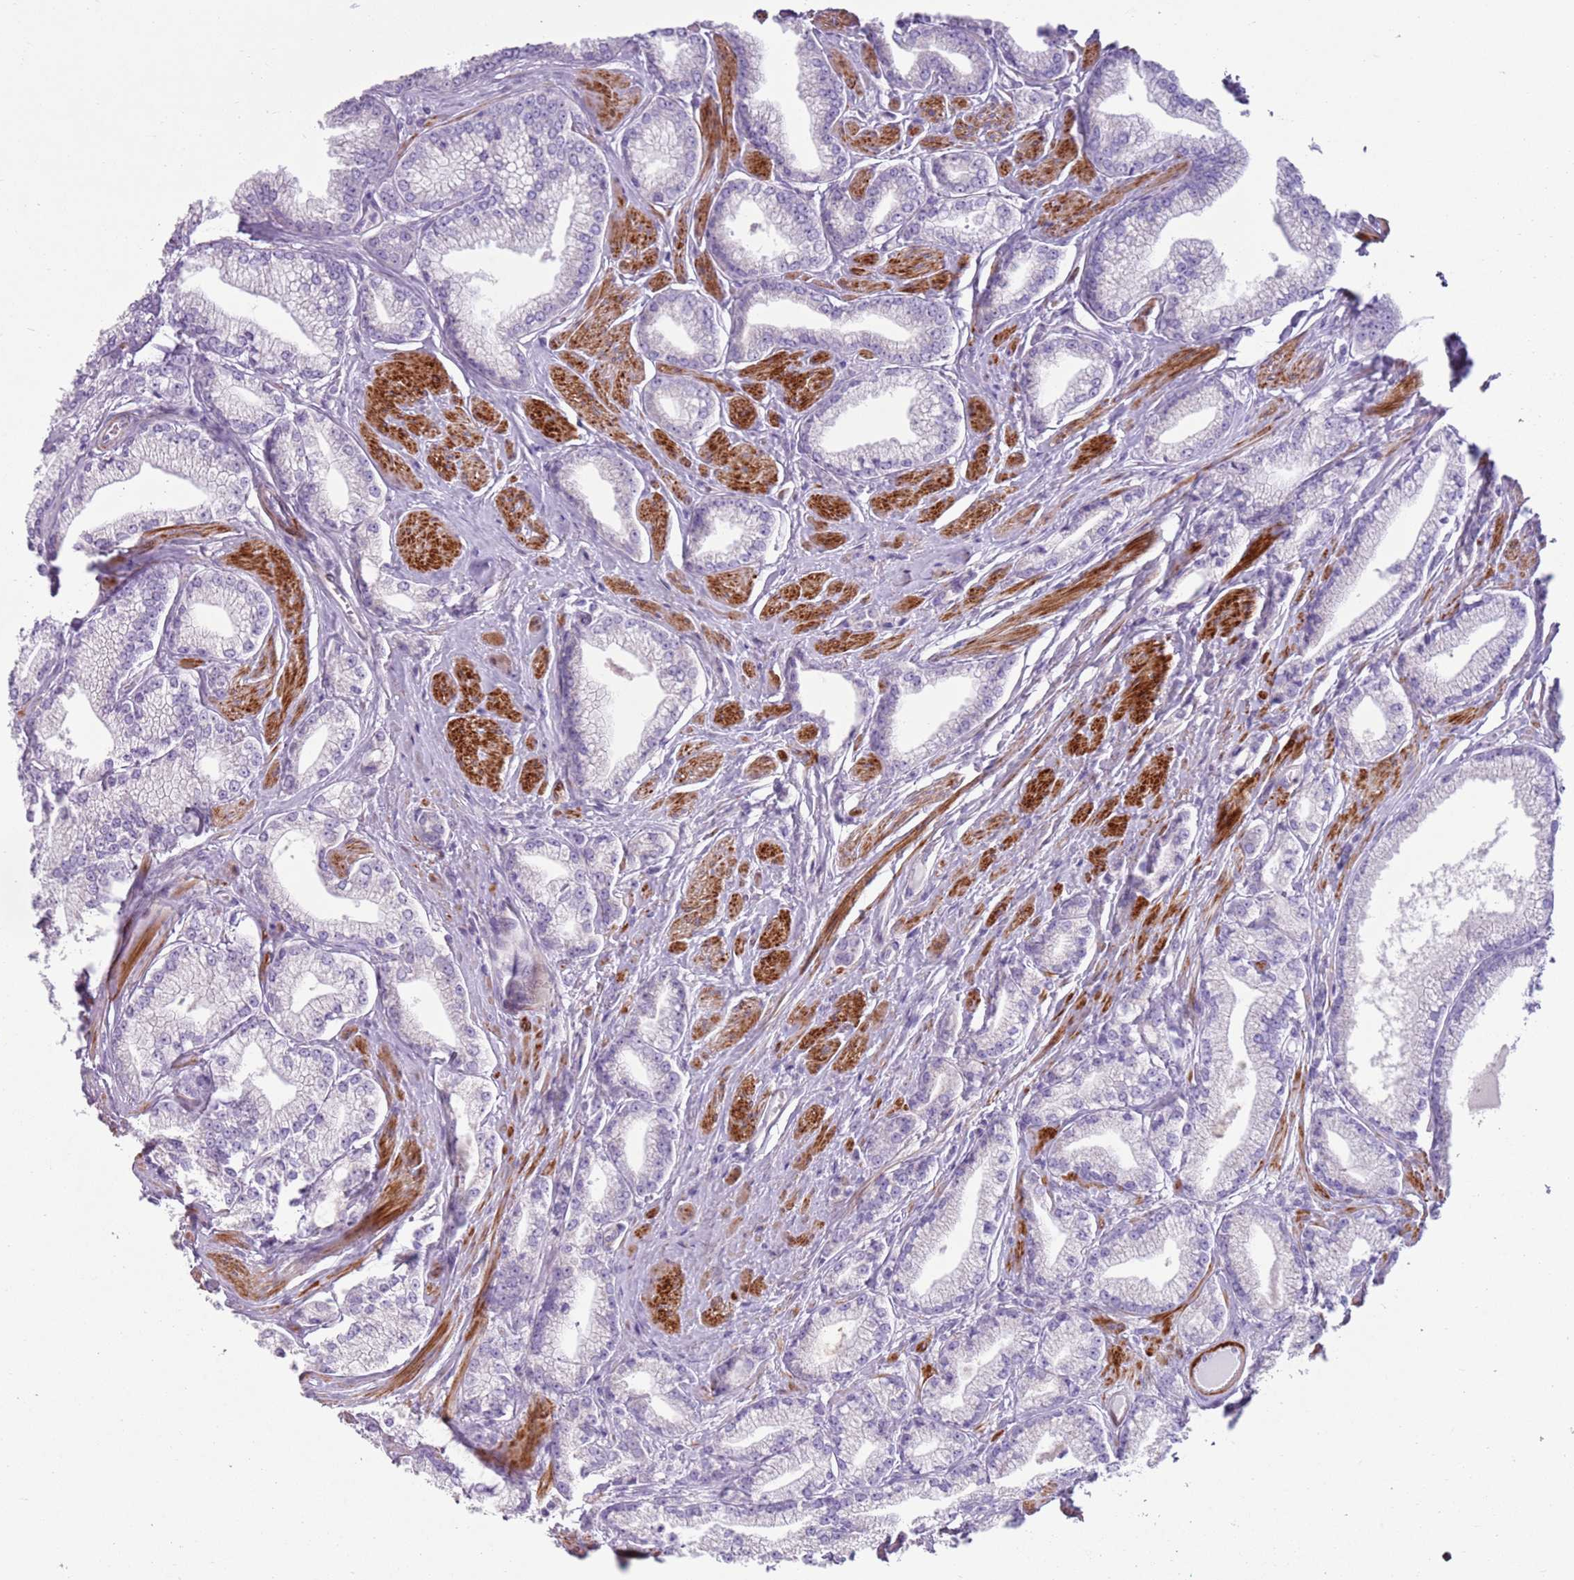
{"staining": {"intensity": "negative", "quantity": "none", "location": "none"}, "tissue": "prostate cancer", "cell_type": "Tumor cells", "image_type": "cancer", "snomed": [{"axis": "morphology", "description": "Adenocarcinoma, High grade"}, {"axis": "topography", "description": "Prostate"}], "caption": "An image of prostate high-grade adenocarcinoma stained for a protein shows no brown staining in tumor cells.", "gene": "ZNF239", "patient": {"sex": "male", "age": 67}}